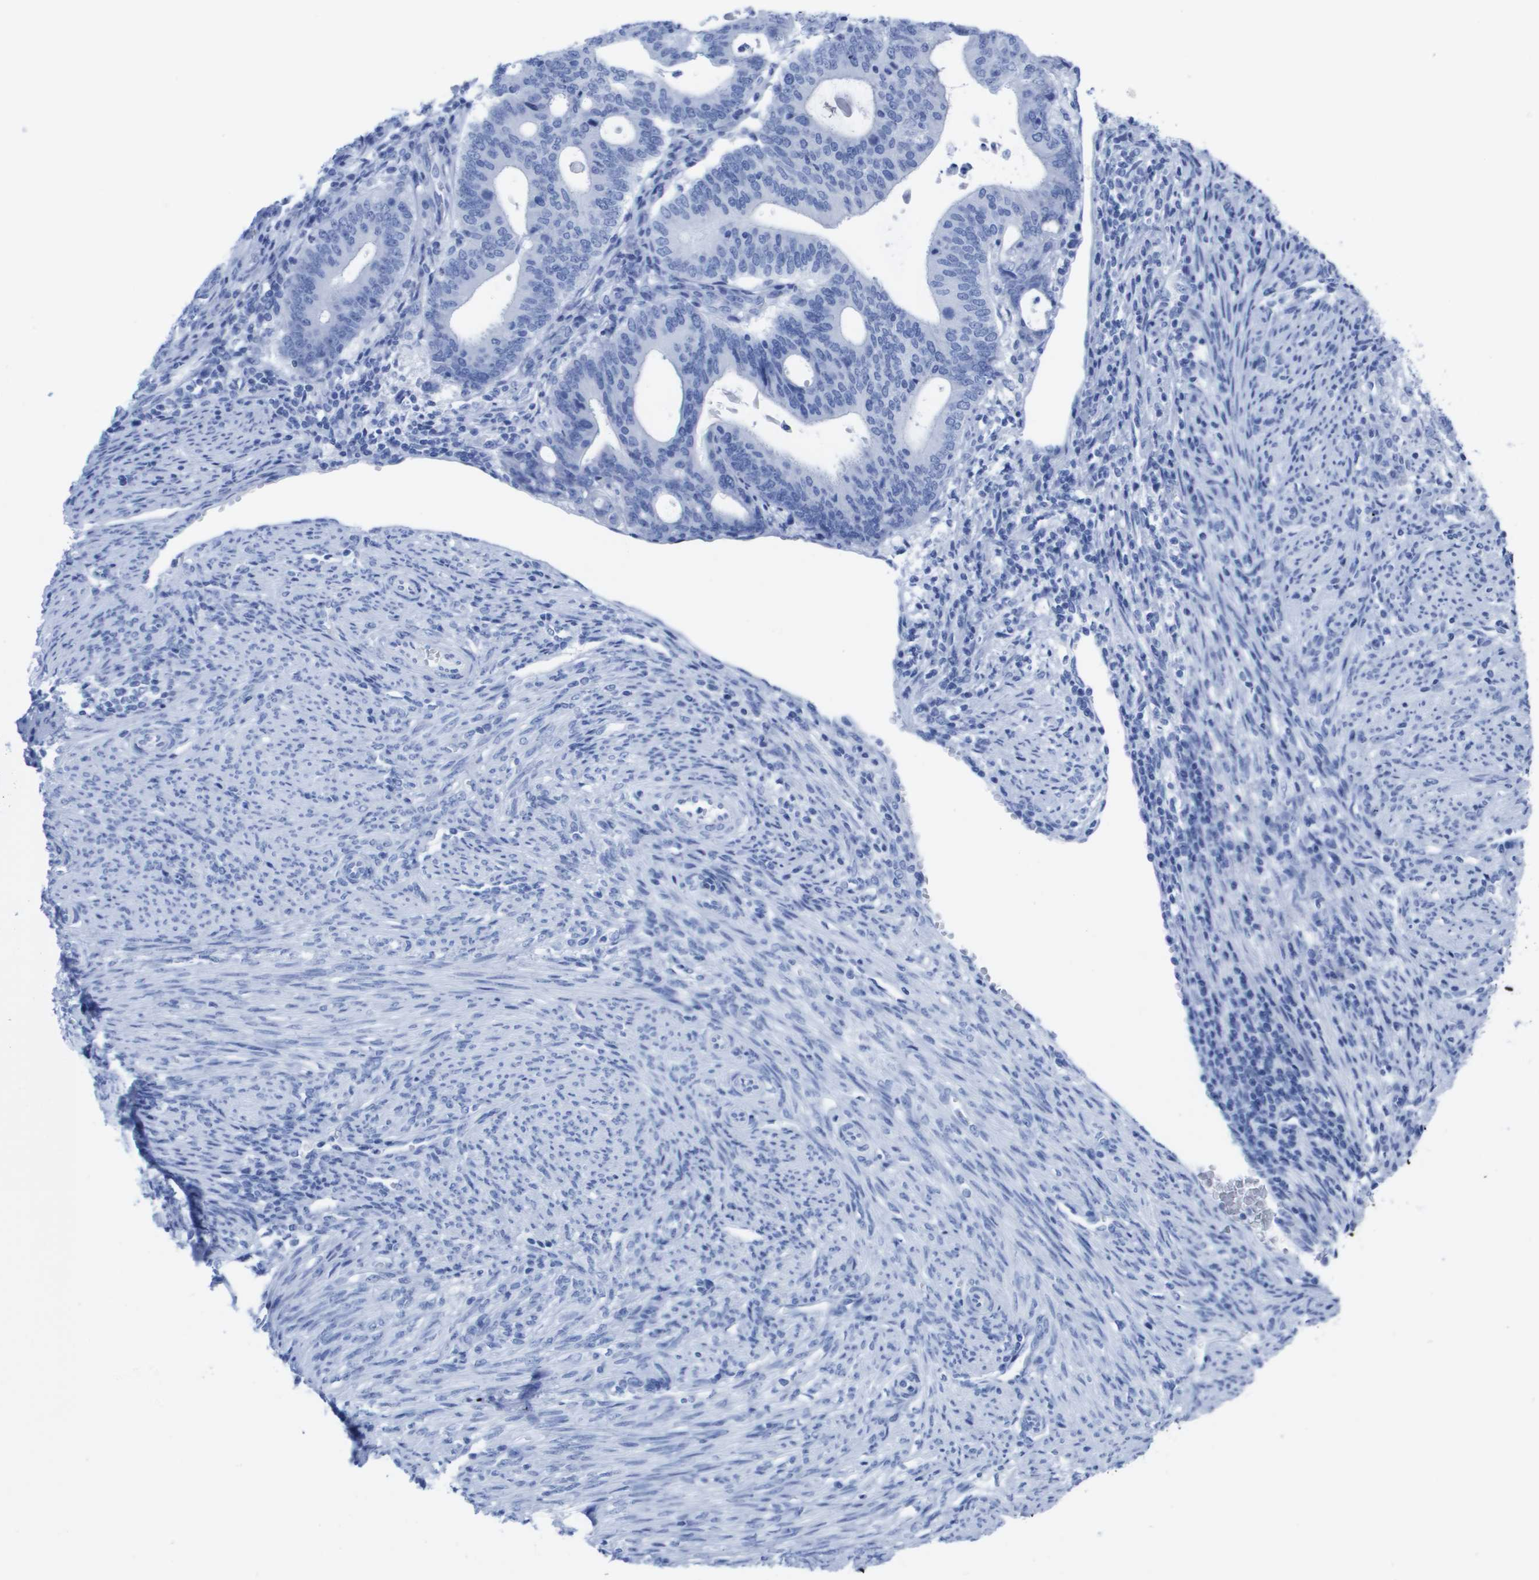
{"staining": {"intensity": "negative", "quantity": "none", "location": "none"}, "tissue": "endometrial cancer", "cell_type": "Tumor cells", "image_type": "cancer", "snomed": [{"axis": "morphology", "description": "Adenocarcinoma, NOS"}, {"axis": "topography", "description": "Uterus"}], "caption": "Immunohistochemistry photomicrograph of human endometrial cancer (adenocarcinoma) stained for a protein (brown), which shows no staining in tumor cells.", "gene": "KCNA3", "patient": {"sex": "female", "age": 83}}